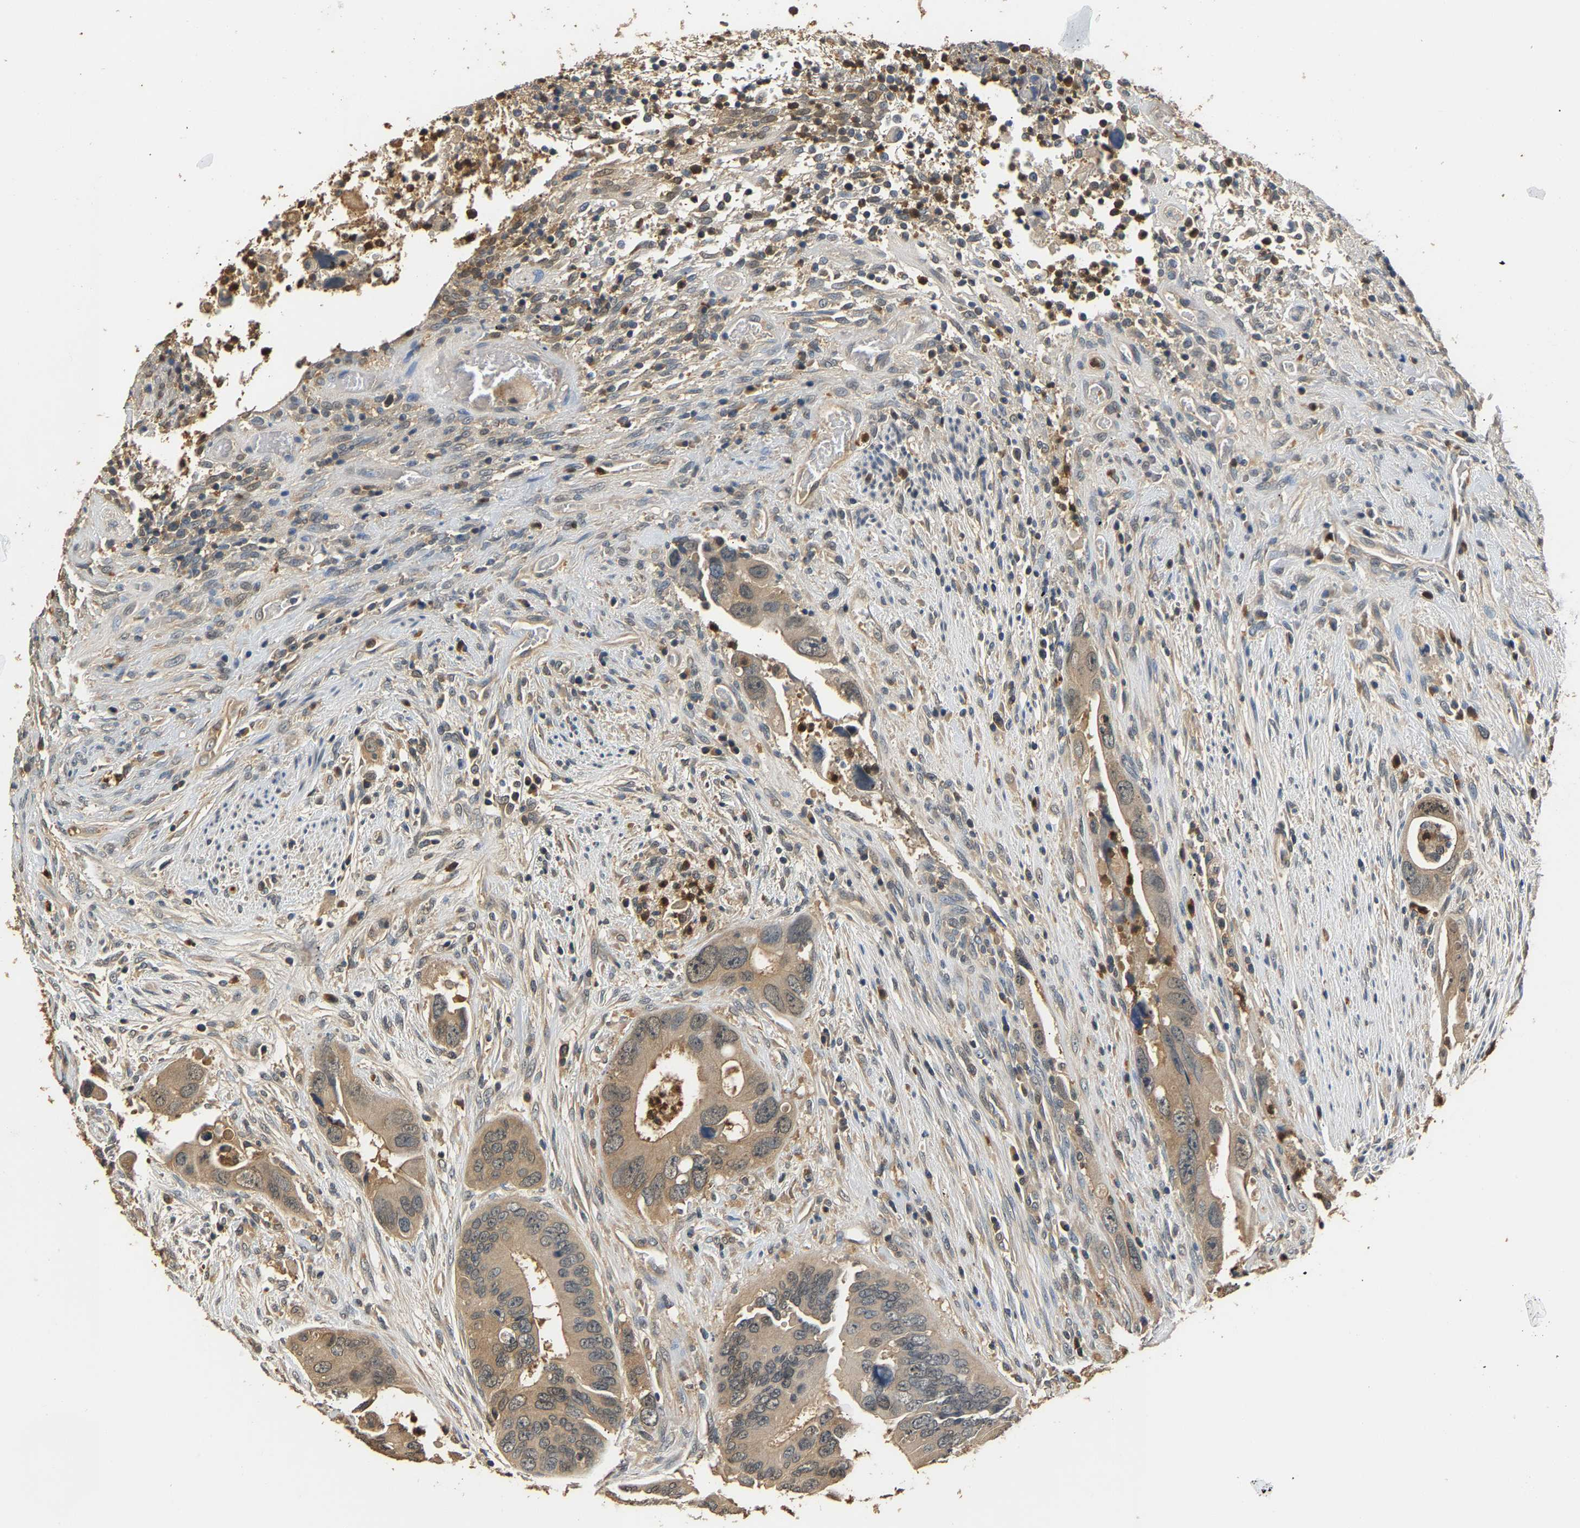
{"staining": {"intensity": "weak", "quantity": ">75%", "location": "cytoplasmic/membranous"}, "tissue": "colorectal cancer", "cell_type": "Tumor cells", "image_type": "cancer", "snomed": [{"axis": "morphology", "description": "Adenocarcinoma, NOS"}, {"axis": "topography", "description": "Rectum"}], "caption": "Immunohistochemical staining of human colorectal cancer (adenocarcinoma) displays weak cytoplasmic/membranous protein expression in approximately >75% of tumor cells.", "gene": "GPI", "patient": {"sex": "male", "age": 70}}